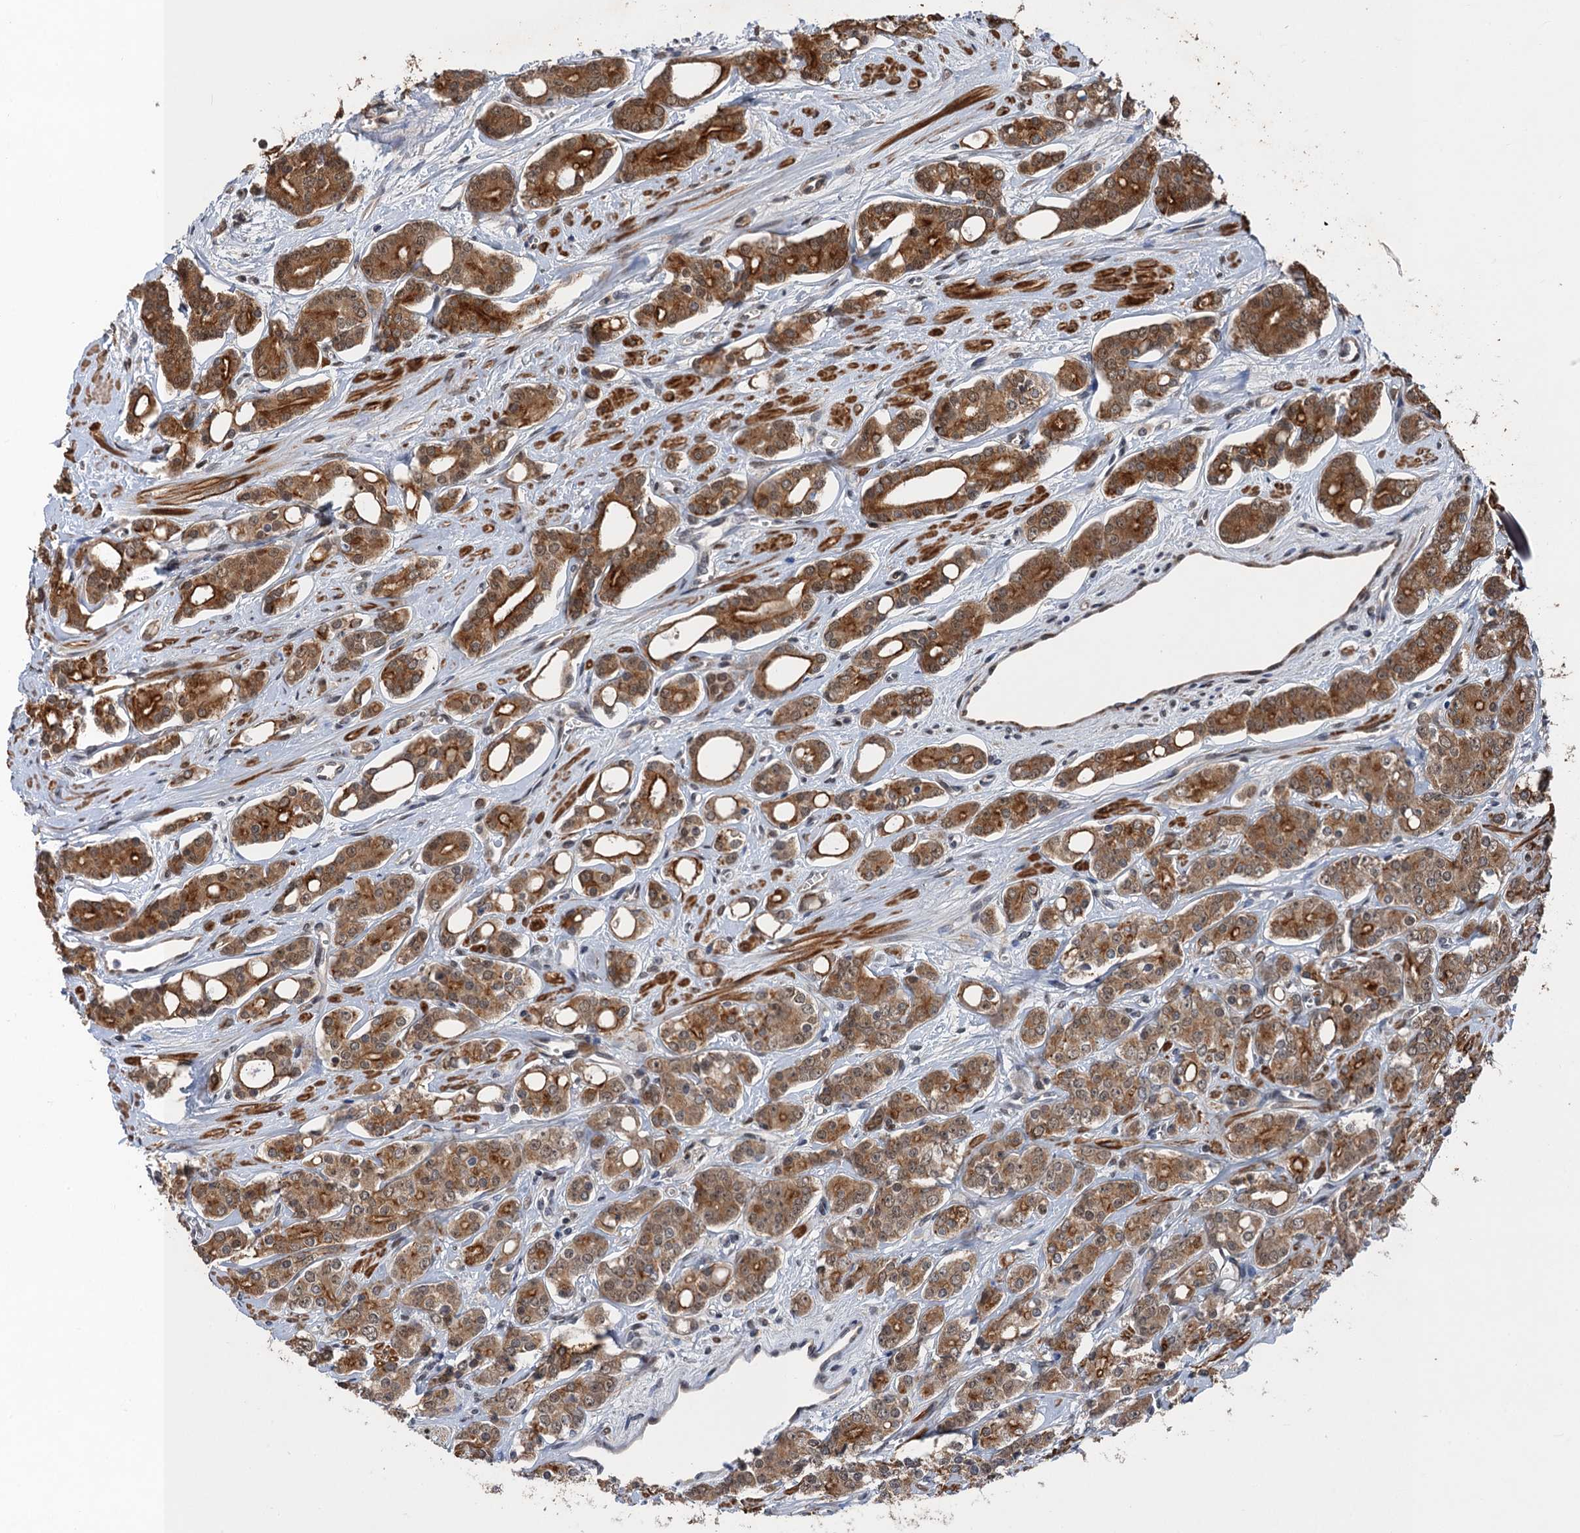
{"staining": {"intensity": "moderate", "quantity": ">75%", "location": "cytoplasmic/membranous"}, "tissue": "prostate cancer", "cell_type": "Tumor cells", "image_type": "cancer", "snomed": [{"axis": "morphology", "description": "Adenocarcinoma, High grade"}, {"axis": "topography", "description": "Prostate"}], "caption": "Tumor cells reveal moderate cytoplasmic/membranous staining in about >75% of cells in high-grade adenocarcinoma (prostate).", "gene": "TTC31", "patient": {"sex": "male", "age": 62}}